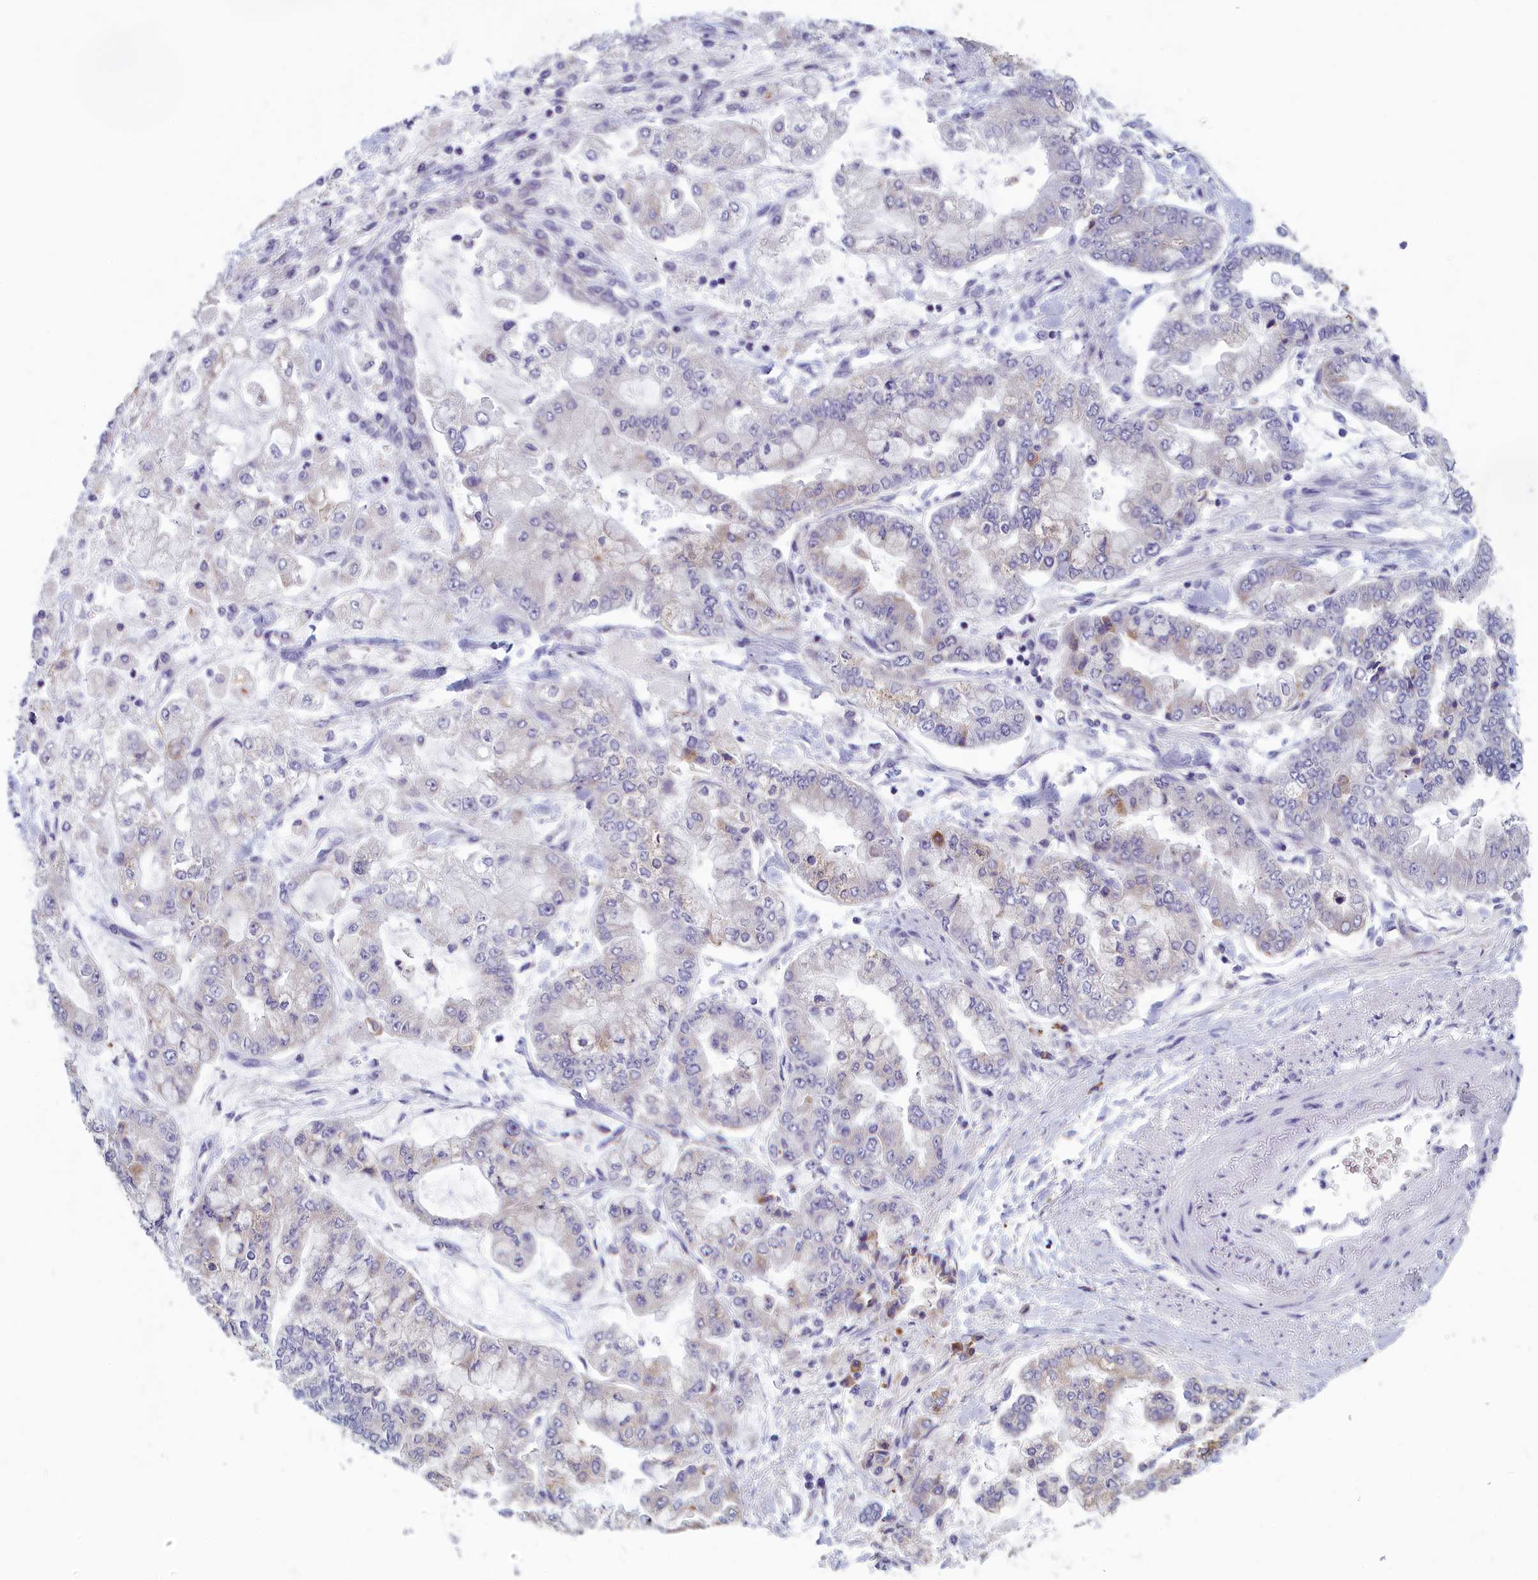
{"staining": {"intensity": "negative", "quantity": "none", "location": "none"}, "tissue": "stomach cancer", "cell_type": "Tumor cells", "image_type": "cancer", "snomed": [{"axis": "morphology", "description": "Normal tissue, NOS"}, {"axis": "morphology", "description": "Adenocarcinoma, NOS"}, {"axis": "topography", "description": "Stomach, upper"}, {"axis": "topography", "description": "Stomach"}], "caption": "A histopathology image of human stomach adenocarcinoma is negative for staining in tumor cells.", "gene": "MRI1", "patient": {"sex": "male", "age": 76}}